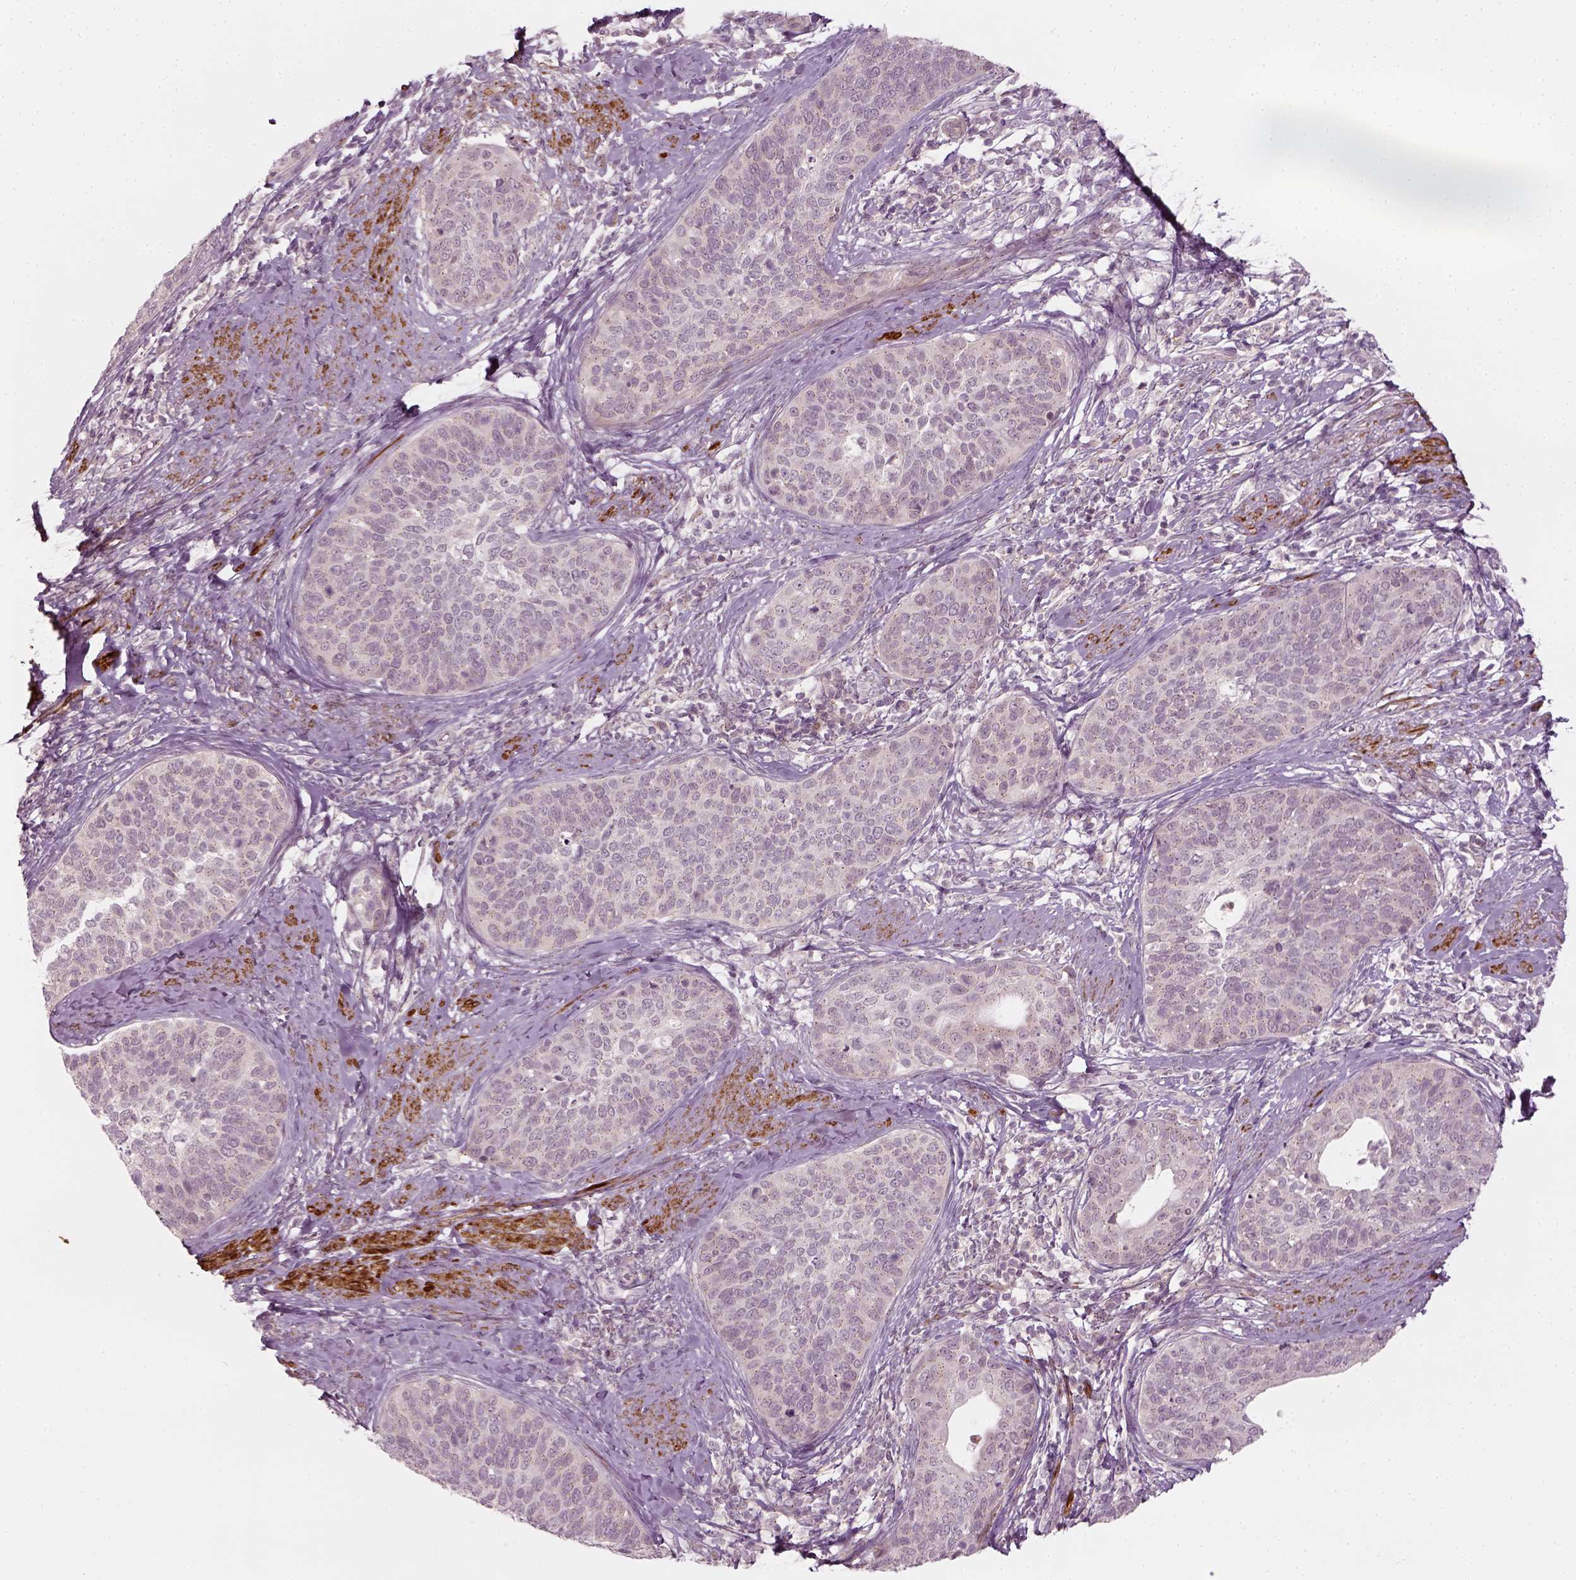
{"staining": {"intensity": "negative", "quantity": "none", "location": "none"}, "tissue": "cervical cancer", "cell_type": "Tumor cells", "image_type": "cancer", "snomed": [{"axis": "morphology", "description": "Squamous cell carcinoma, NOS"}, {"axis": "topography", "description": "Cervix"}], "caption": "This photomicrograph is of cervical squamous cell carcinoma stained with IHC to label a protein in brown with the nuclei are counter-stained blue. There is no staining in tumor cells.", "gene": "MLIP", "patient": {"sex": "female", "age": 69}}